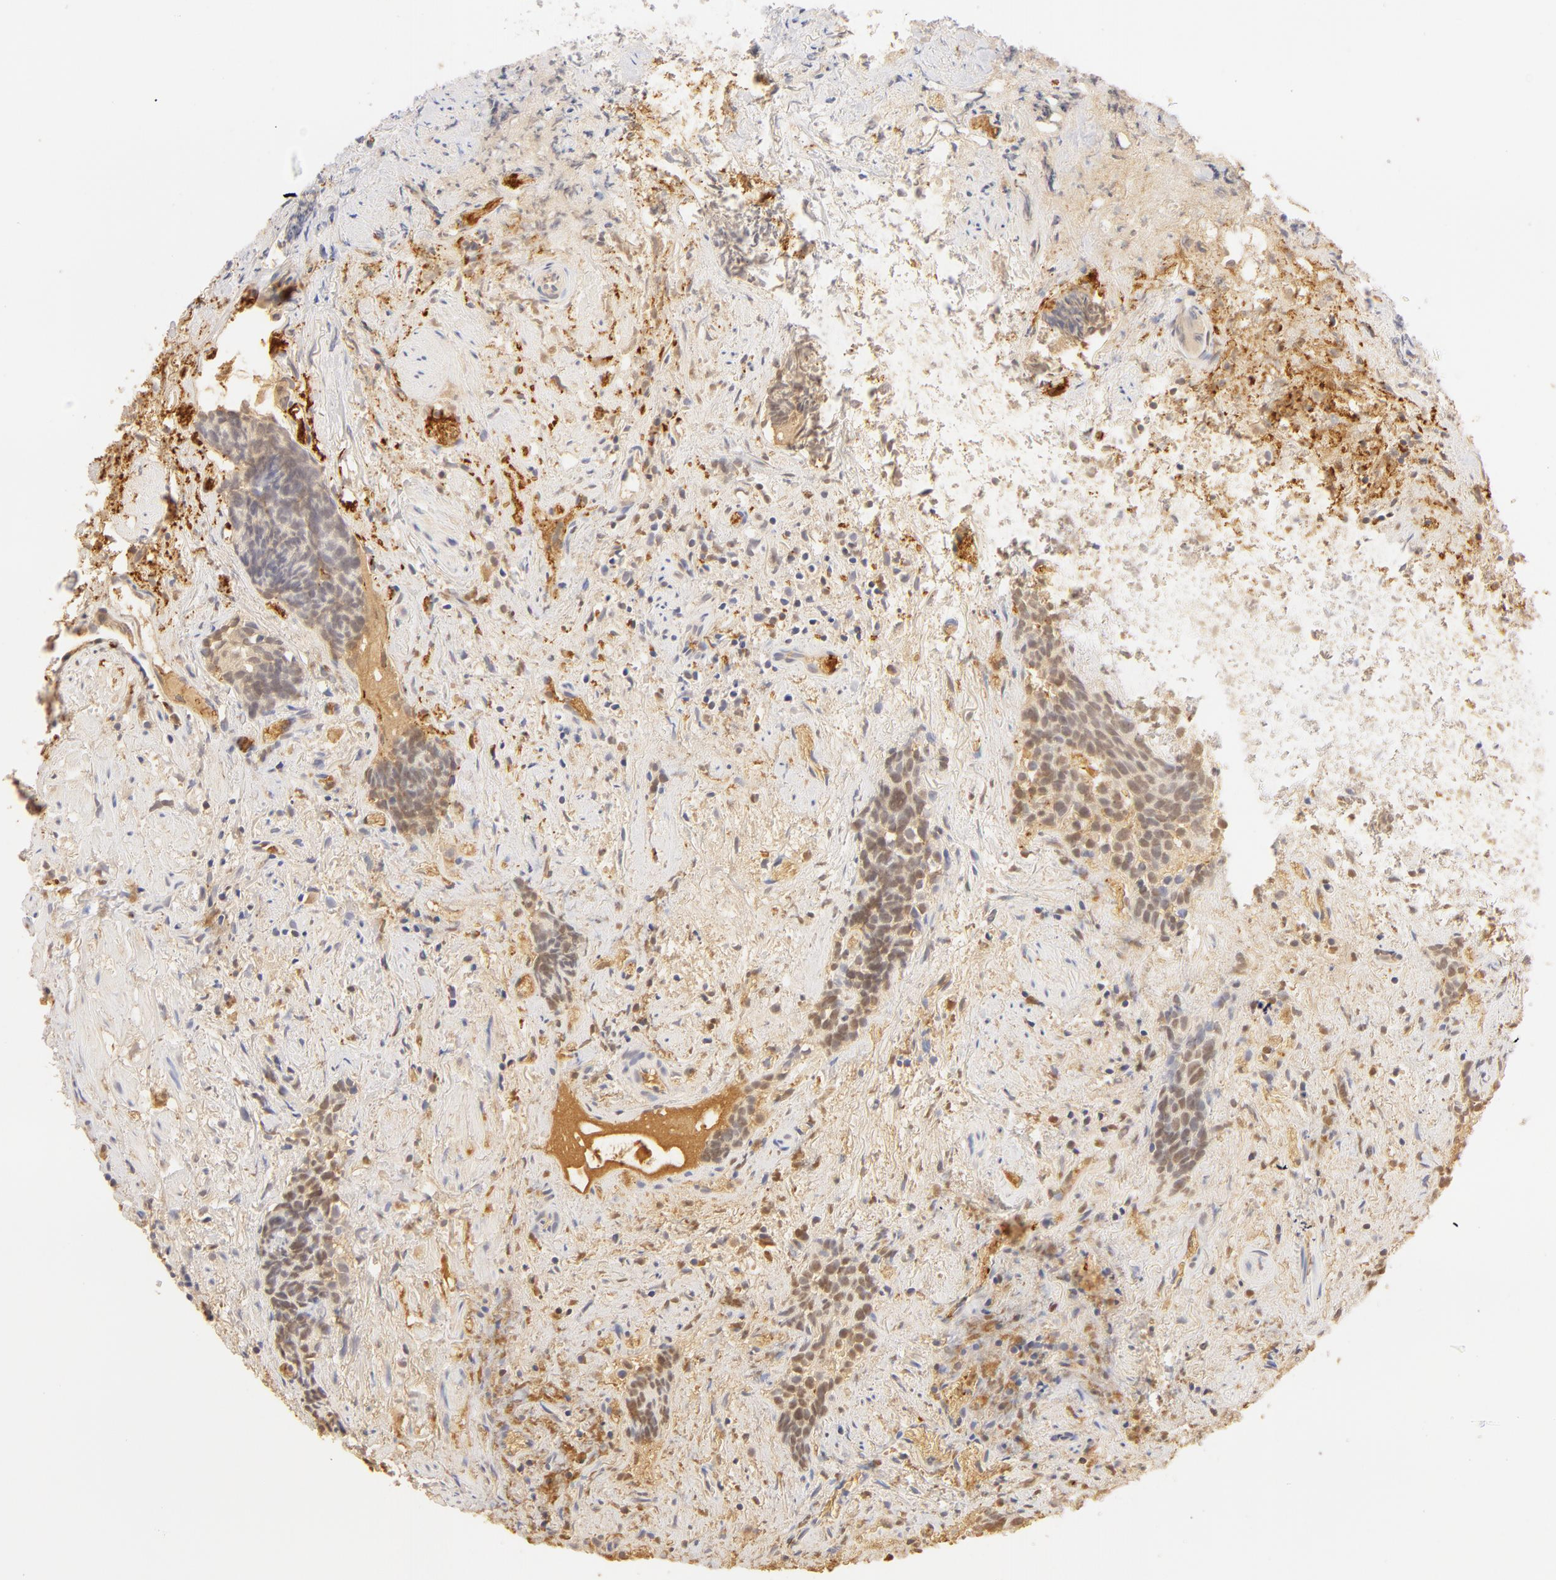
{"staining": {"intensity": "negative", "quantity": "none", "location": "none"}, "tissue": "urothelial cancer", "cell_type": "Tumor cells", "image_type": "cancer", "snomed": [{"axis": "morphology", "description": "Urothelial carcinoma, High grade"}, {"axis": "topography", "description": "Urinary bladder"}], "caption": "A micrograph of human high-grade urothelial carcinoma is negative for staining in tumor cells.", "gene": "CA2", "patient": {"sex": "female", "age": 78}}